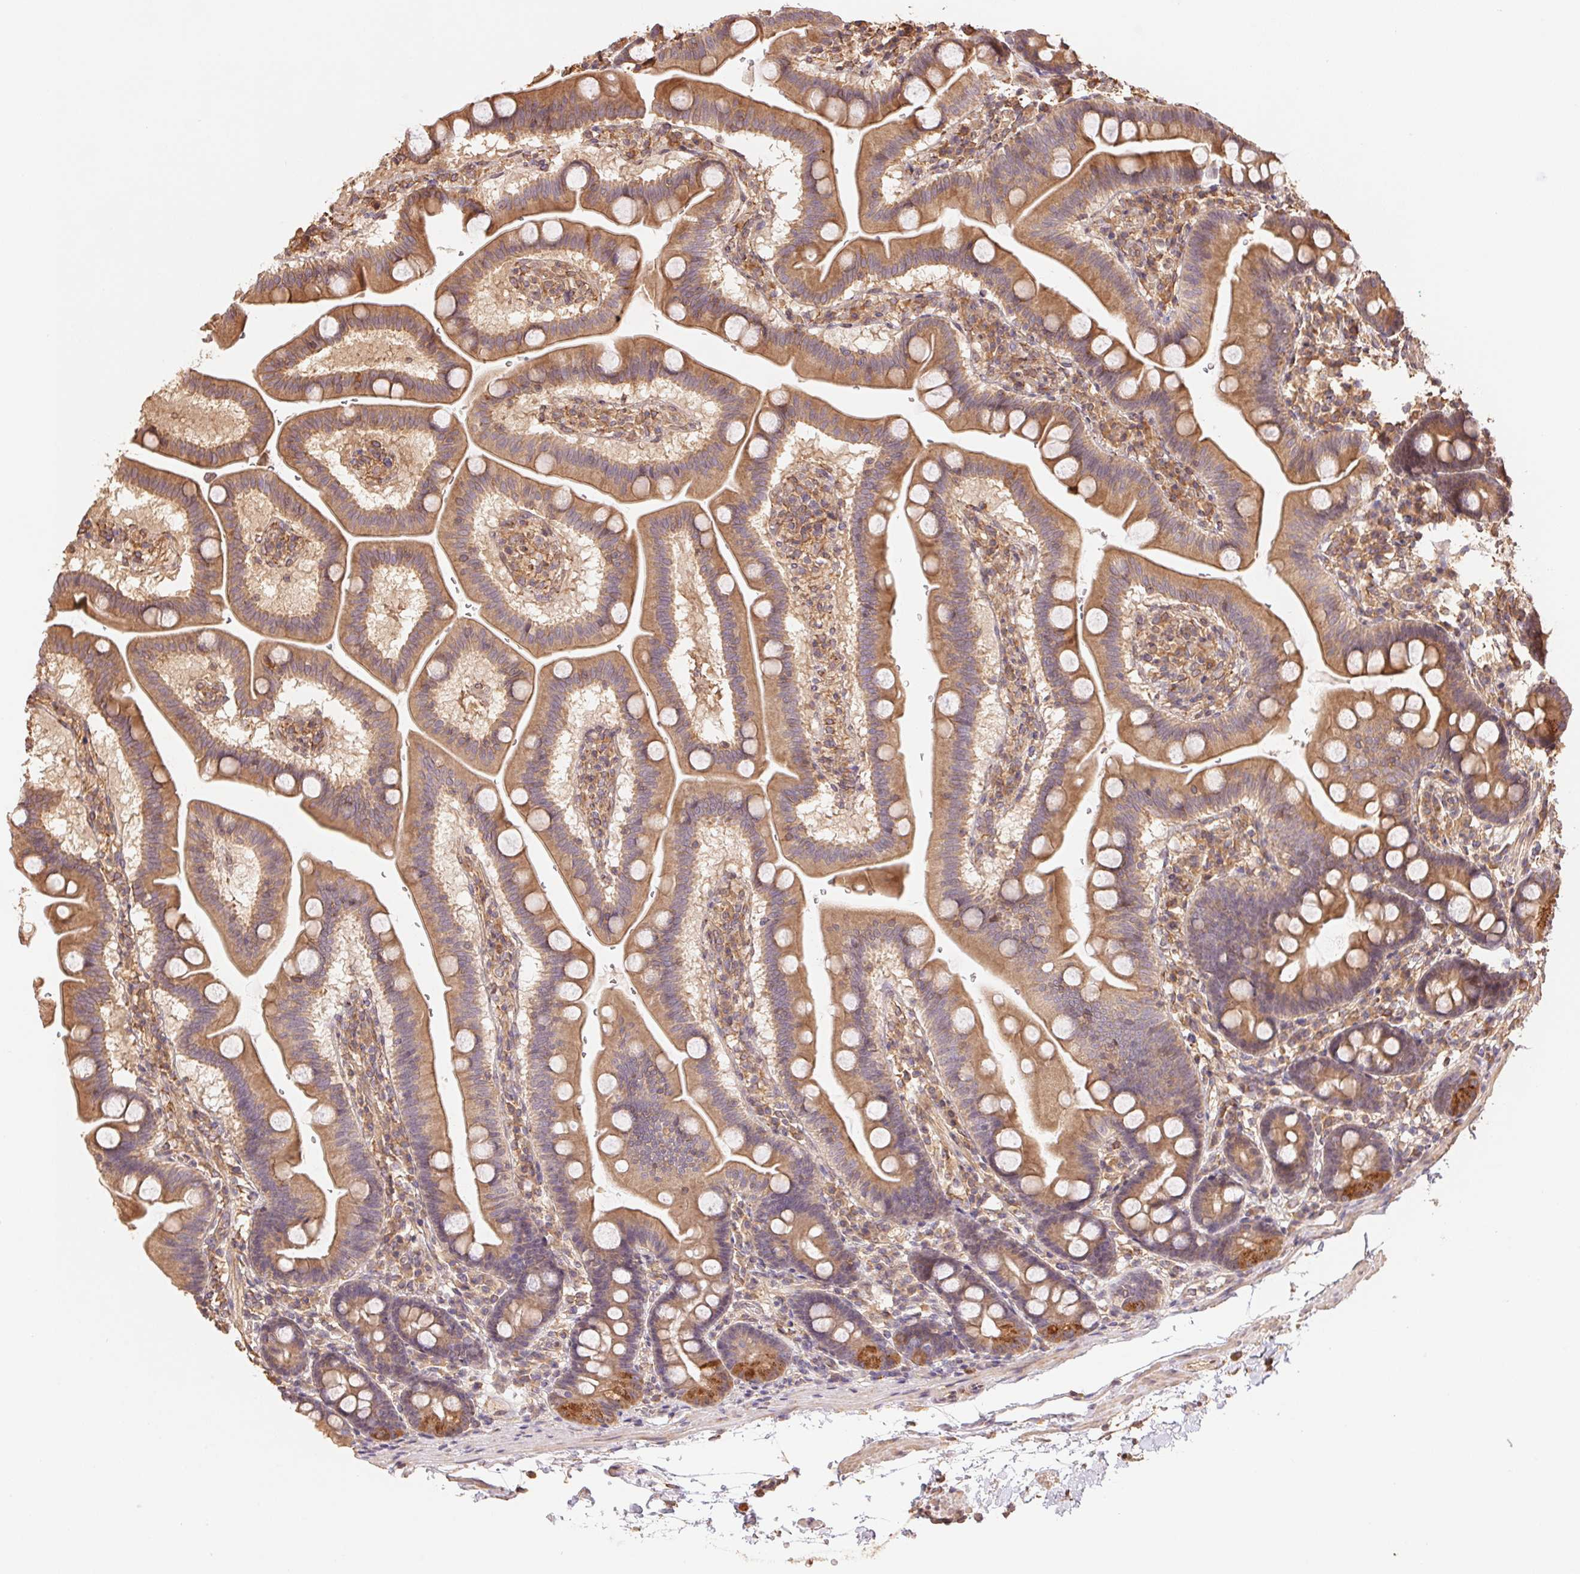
{"staining": {"intensity": "moderate", "quantity": ">75%", "location": "cytoplasmic/membranous"}, "tissue": "duodenum", "cell_type": "Glandular cells", "image_type": "normal", "snomed": [{"axis": "morphology", "description": "Normal tissue, NOS"}, {"axis": "topography", "description": "Duodenum"}], "caption": "An image of human duodenum stained for a protein exhibits moderate cytoplasmic/membranous brown staining in glandular cells.", "gene": "C6orf163", "patient": {"sex": "male", "age": 59}}